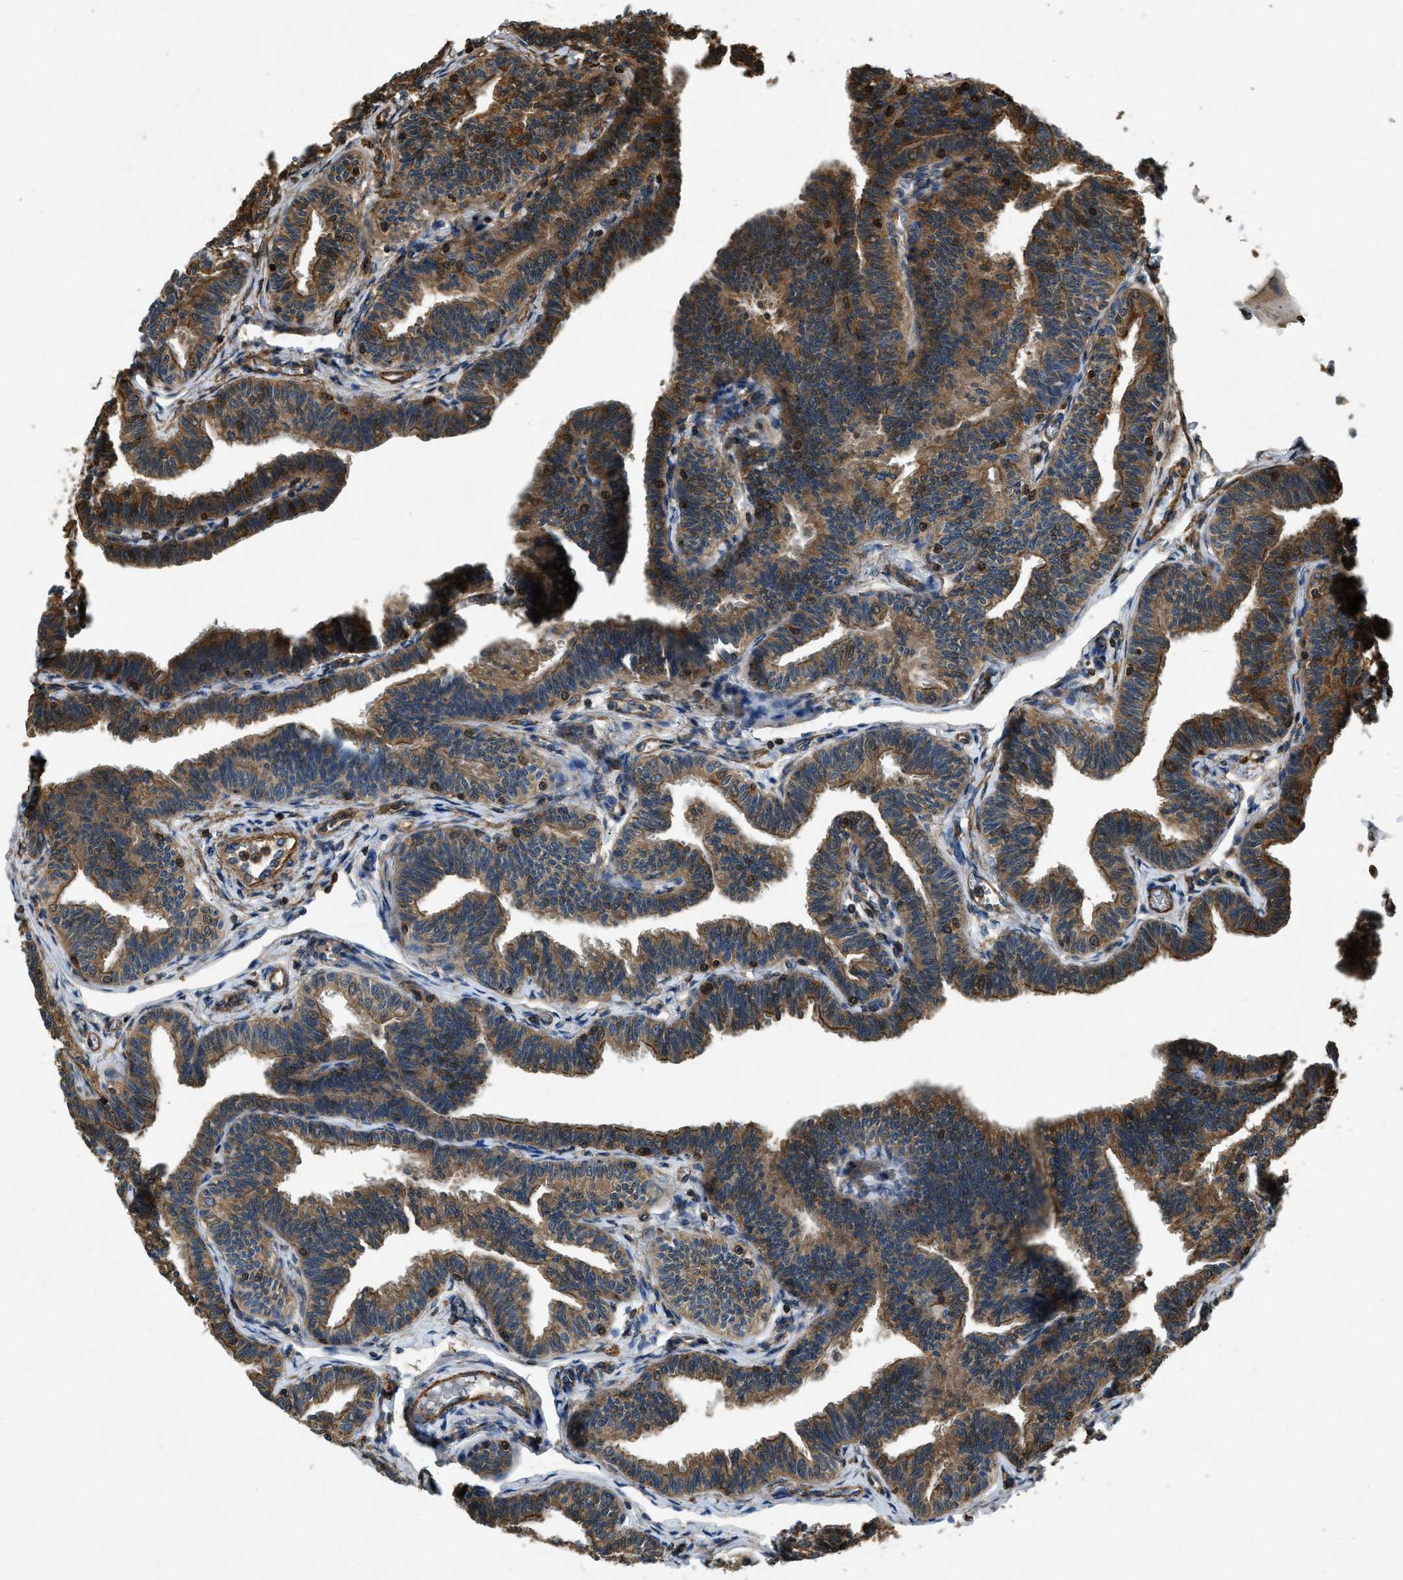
{"staining": {"intensity": "strong", "quantity": ">75%", "location": "cytoplasmic/membranous"}, "tissue": "fallopian tube", "cell_type": "Glandular cells", "image_type": "normal", "snomed": [{"axis": "morphology", "description": "Normal tissue, NOS"}, {"axis": "topography", "description": "Fallopian tube"}, {"axis": "topography", "description": "Ovary"}], "caption": "Glandular cells exhibit high levels of strong cytoplasmic/membranous positivity in about >75% of cells in normal human fallopian tube.", "gene": "YARS1", "patient": {"sex": "female", "age": 23}}